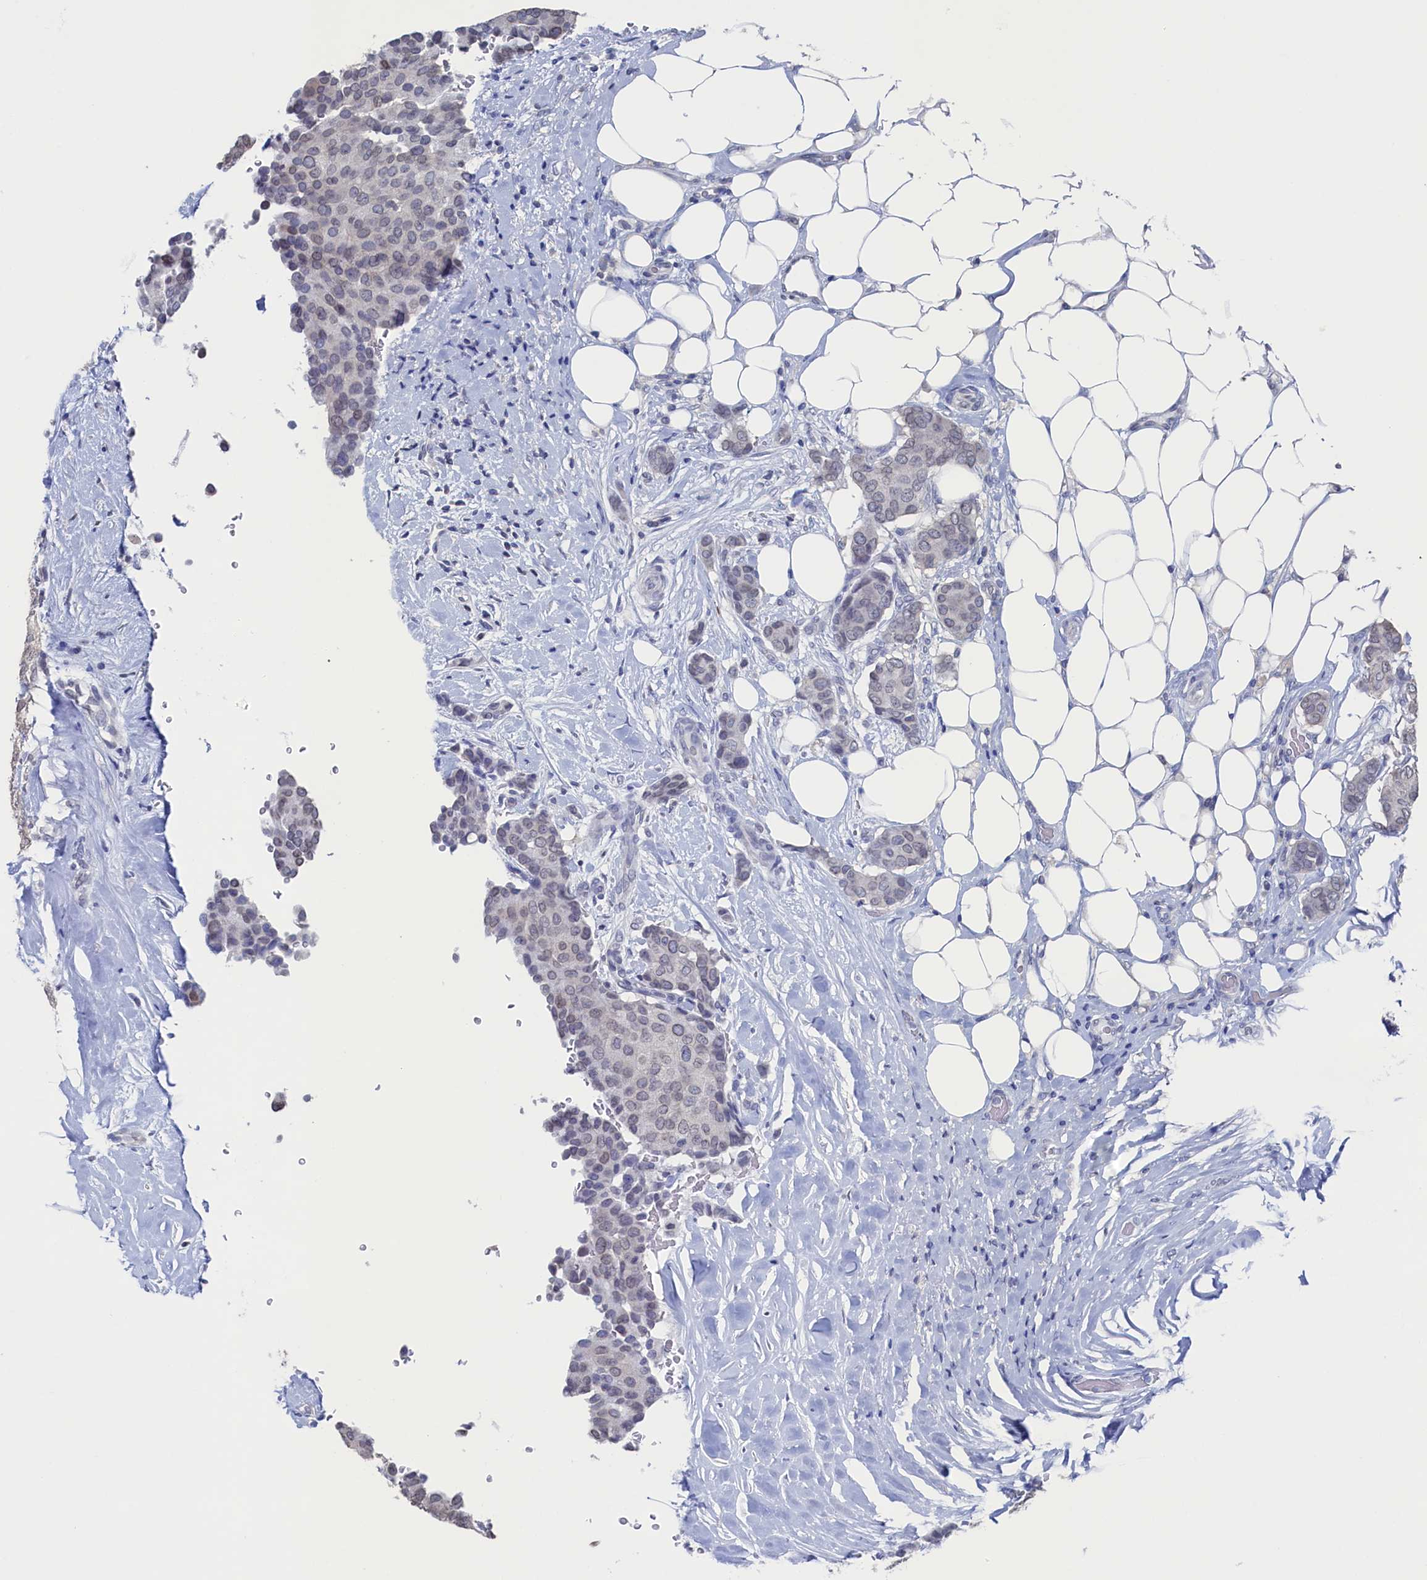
{"staining": {"intensity": "negative", "quantity": "none", "location": "none"}, "tissue": "breast cancer", "cell_type": "Tumor cells", "image_type": "cancer", "snomed": [{"axis": "morphology", "description": "Duct carcinoma"}, {"axis": "topography", "description": "Breast"}], "caption": "This is an immunohistochemistry (IHC) histopathology image of human breast cancer. There is no staining in tumor cells.", "gene": "C11orf54", "patient": {"sex": "female", "age": 75}}